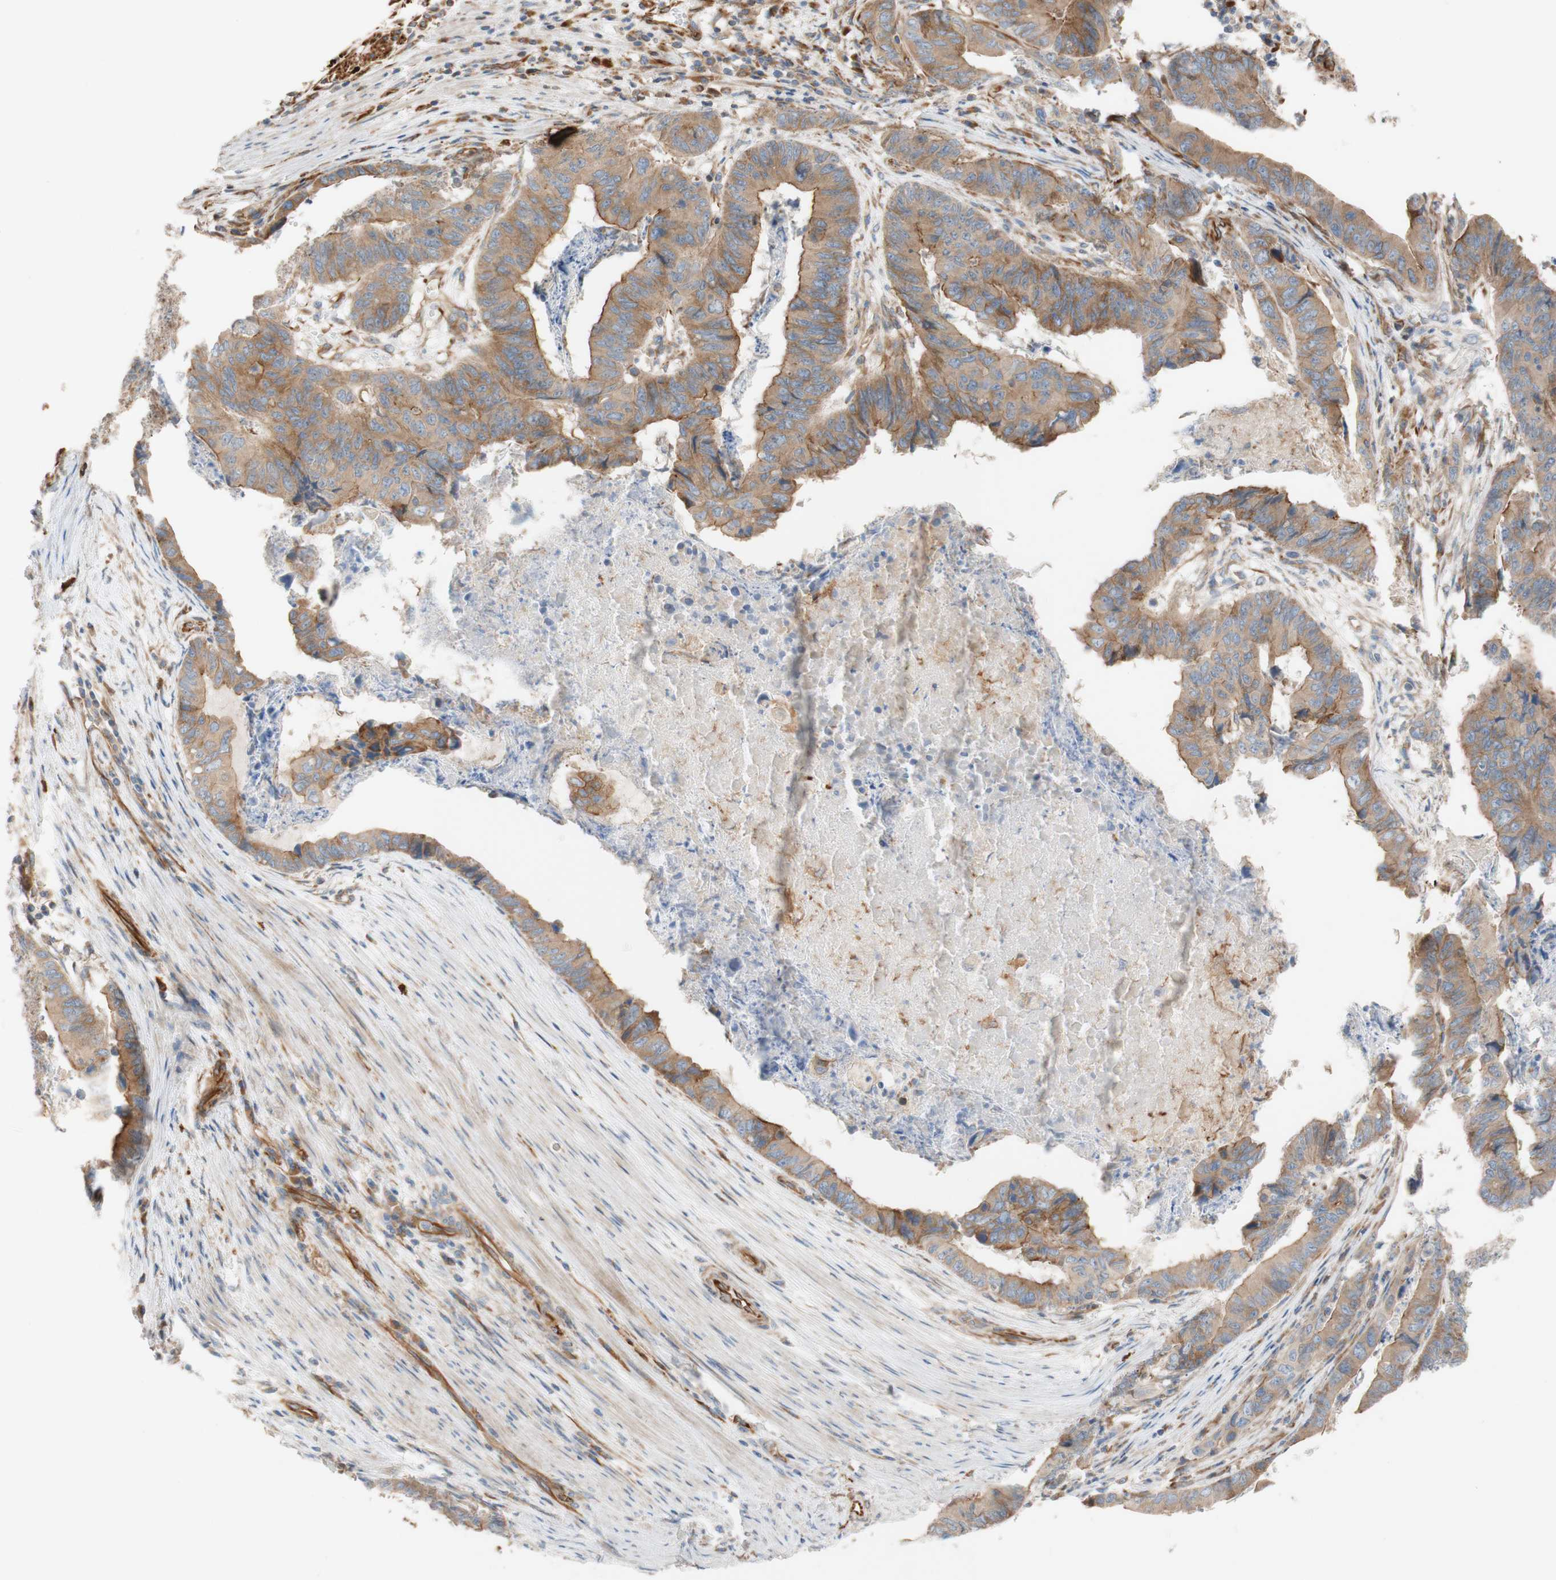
{"staining": {"intensity": "moderate", "quantity": ">75%", "location": "cytoplasmic/membranous"}, "tissue": "stomach cancer", "cell_type": "Tumor cells", "image_type": "cancer", "snomed": [{"axis": "morphology", "description": "Adenocarcinoma, NOS"}, {"axis": "topography", "description": "Stomach, lower"}], "caption": "DAB immunohistochemical staining of human stomach adenocarcinoma exhibits moderate cytoplasmic/membranous protein expression in approximately >75% of tumor cells. The protein of interest is shown in brown color, while the nuclei are stained blue.", "gene": "C1orf43", "patient": {"sex": "male", "age": 77}}